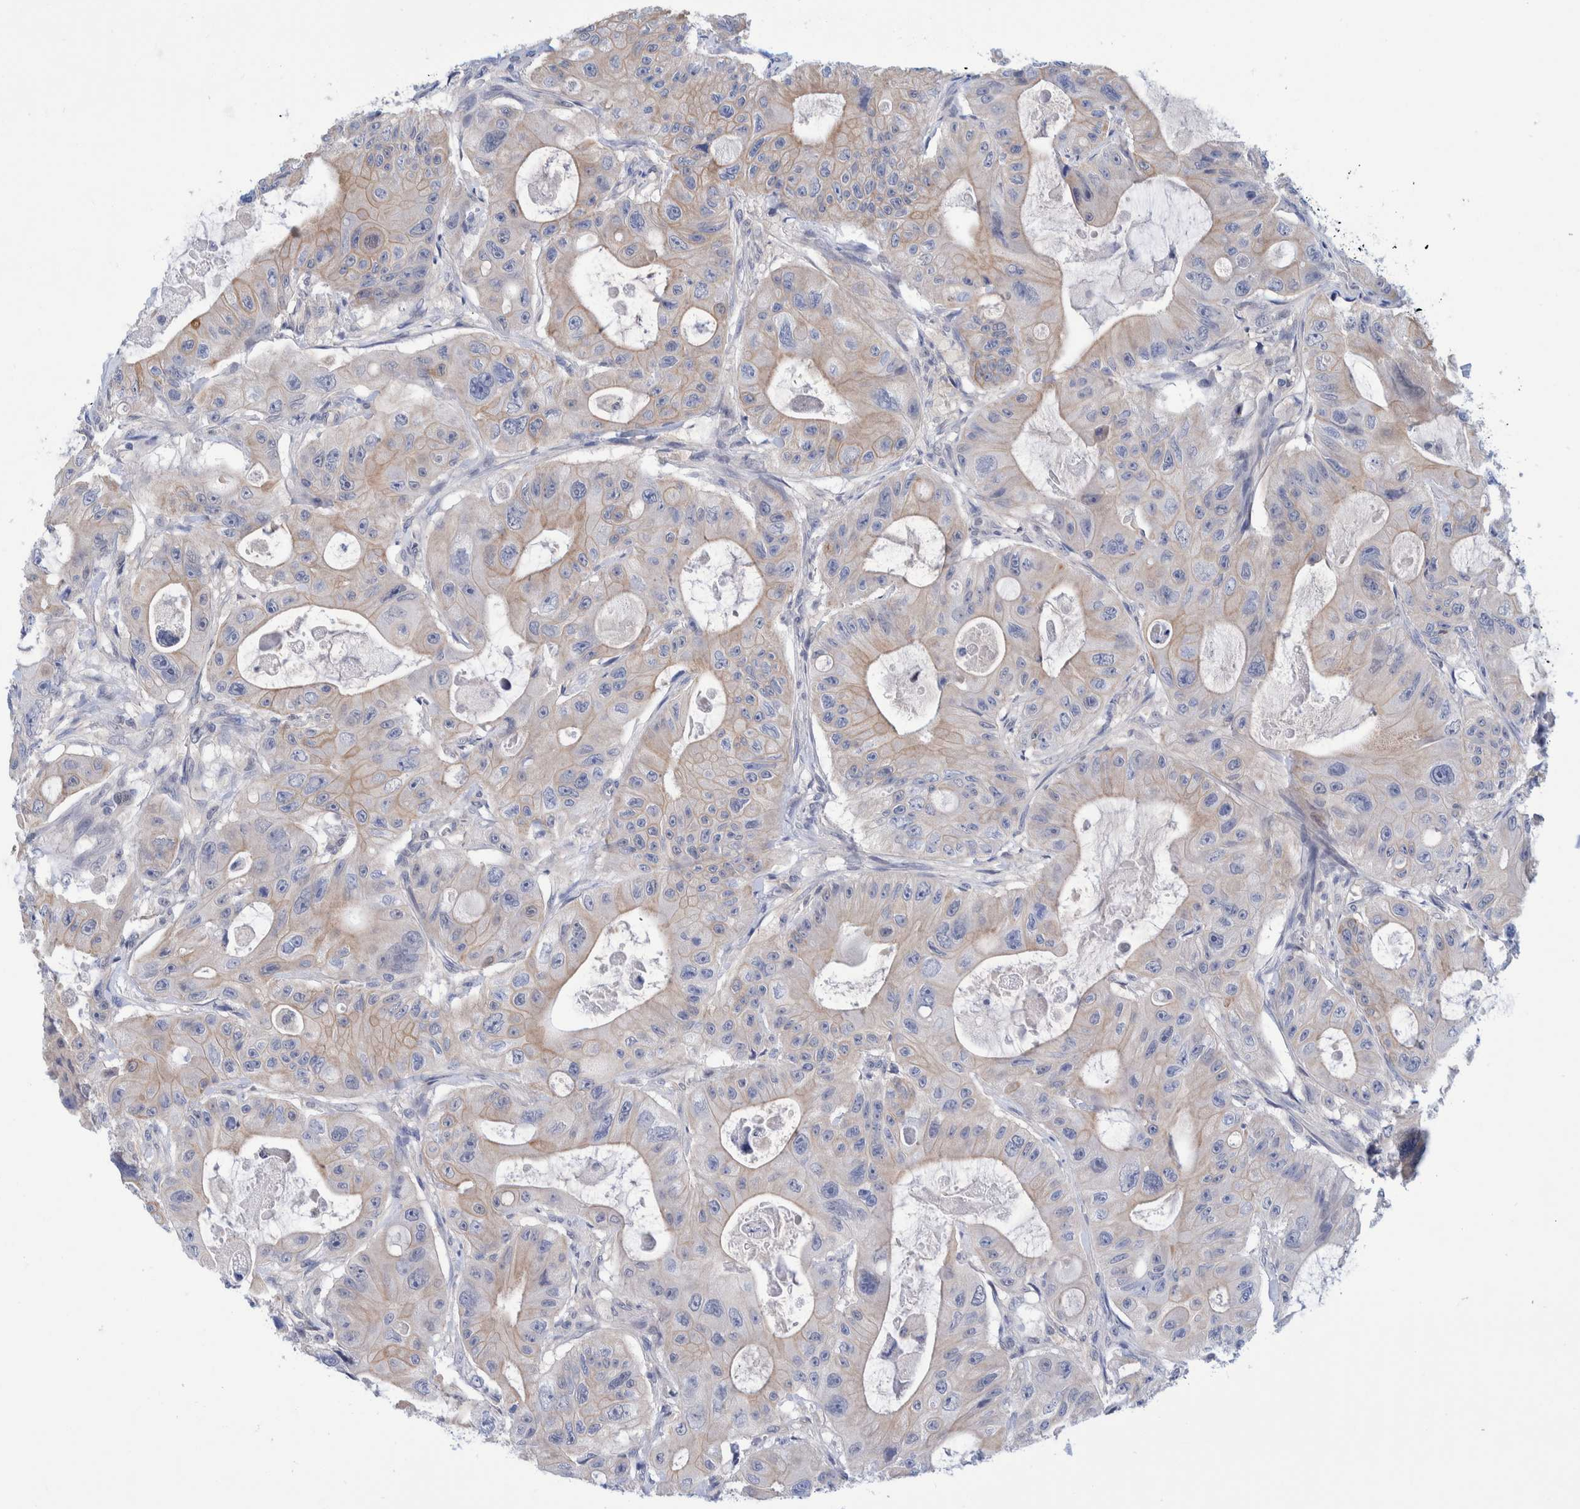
{"staining": {"intensity": "weak", "quantity": "25%-75%", "location": "cytoplasmic/membranous"}, "tissue": "colorectal cancer", "cell_type": "Tumor cells", "image_type": "cancer", "snomed": [{"axis": "morphology", "description": "Adenocarcinoma, NOS"}, {"axis": "topography", "description": "Colon"}], "caption": "A brown stain shows weak cytoplasmic/membranous positivity of a protein in human colorectal cancer tumor cells.", "gene": "PFAS", "patient": {"sex": "female", "age": 46}}